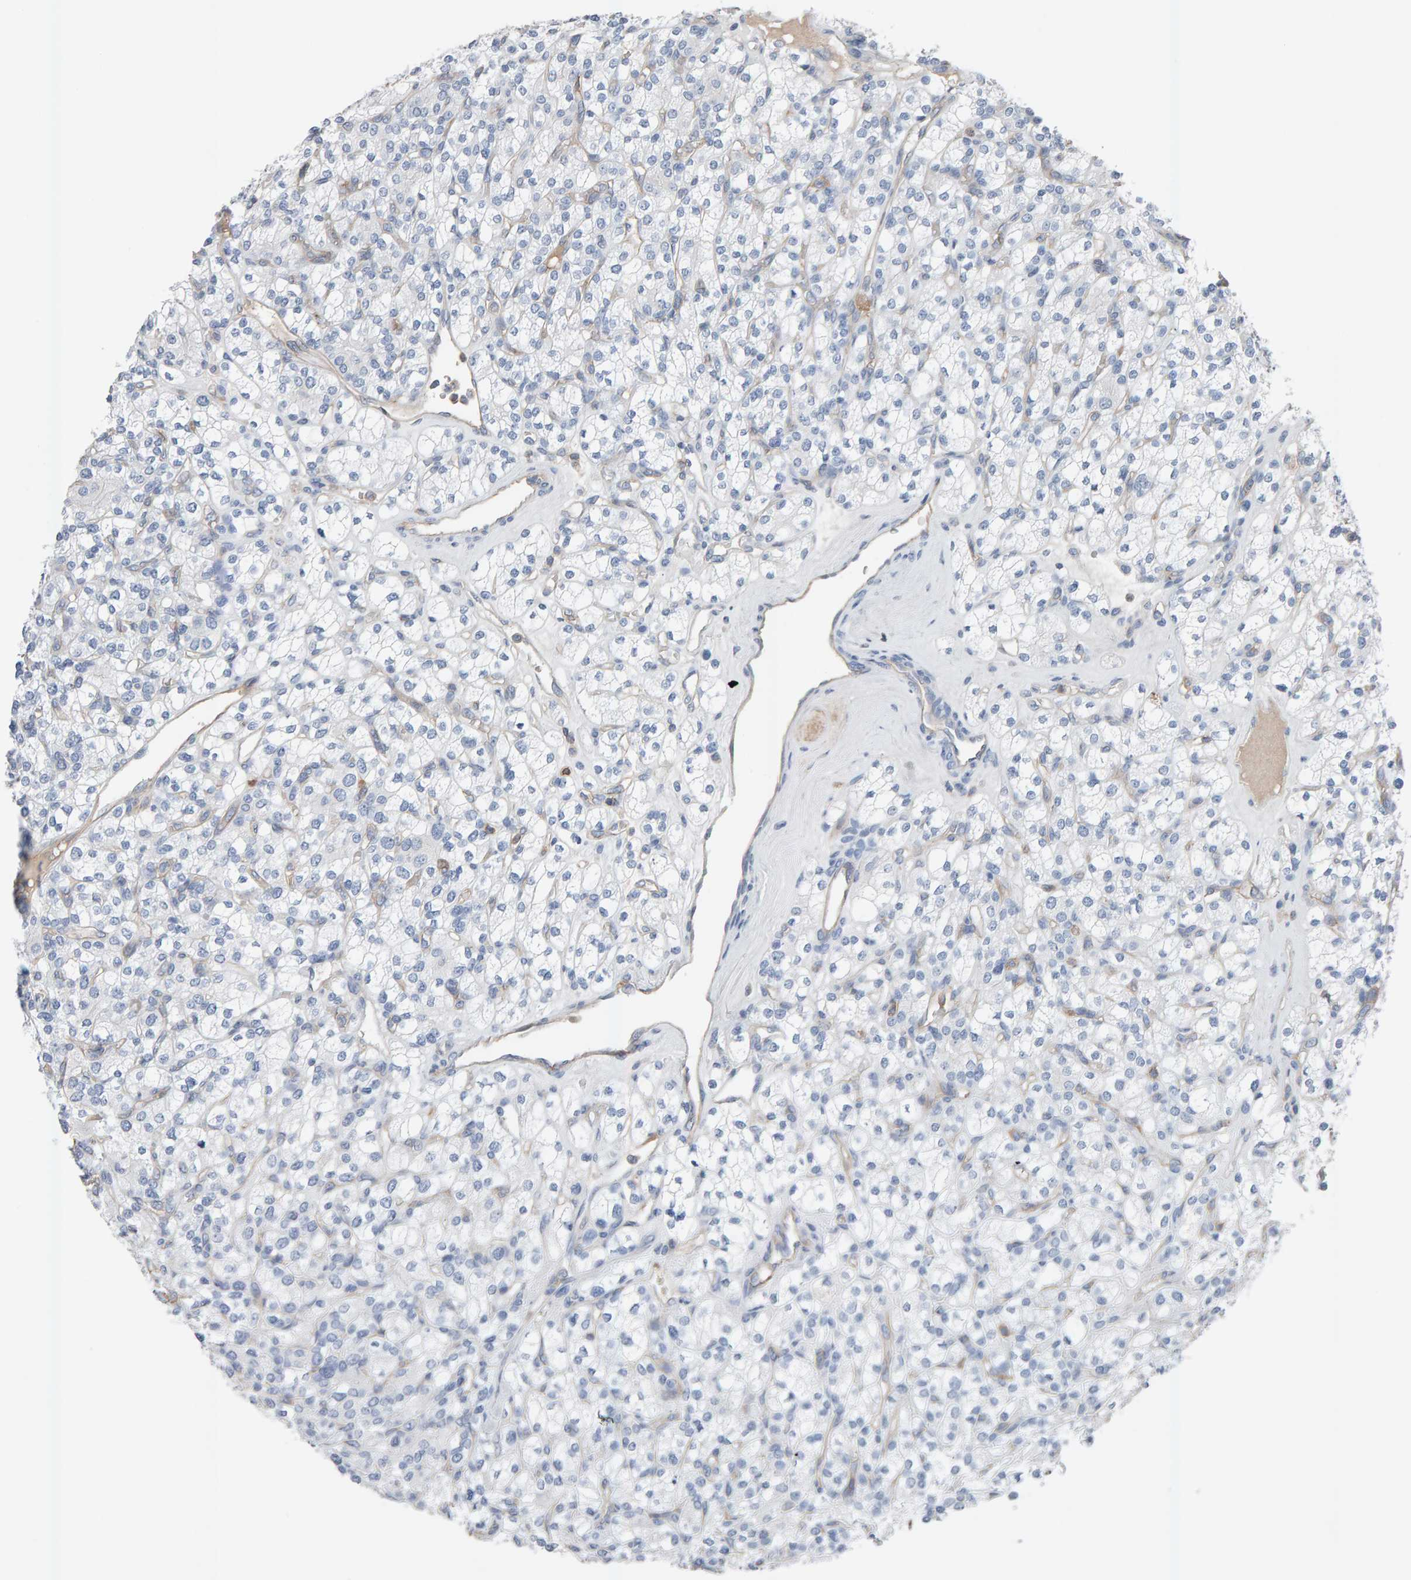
{"staining": {"intensity": "negative", "quantity": "none", "location": "none"}, "tissue": "renal cancer", "cell_type": "Tumor cells", "image_type": "cancer", "snomed": [{"axis": "morphology", "description": "Adenocarcinoma, NOS"}, {"axis": "topography", "description": "Kidney"}], "caption": "IHC micrograph of human renal cancer (adenocarcinoma) stained for a protein (brown), which shows no staining in tumor cells. Nuclei are stained in blue.", "gene": "FYN", "patient": {"sex": "male", "age": 77}}